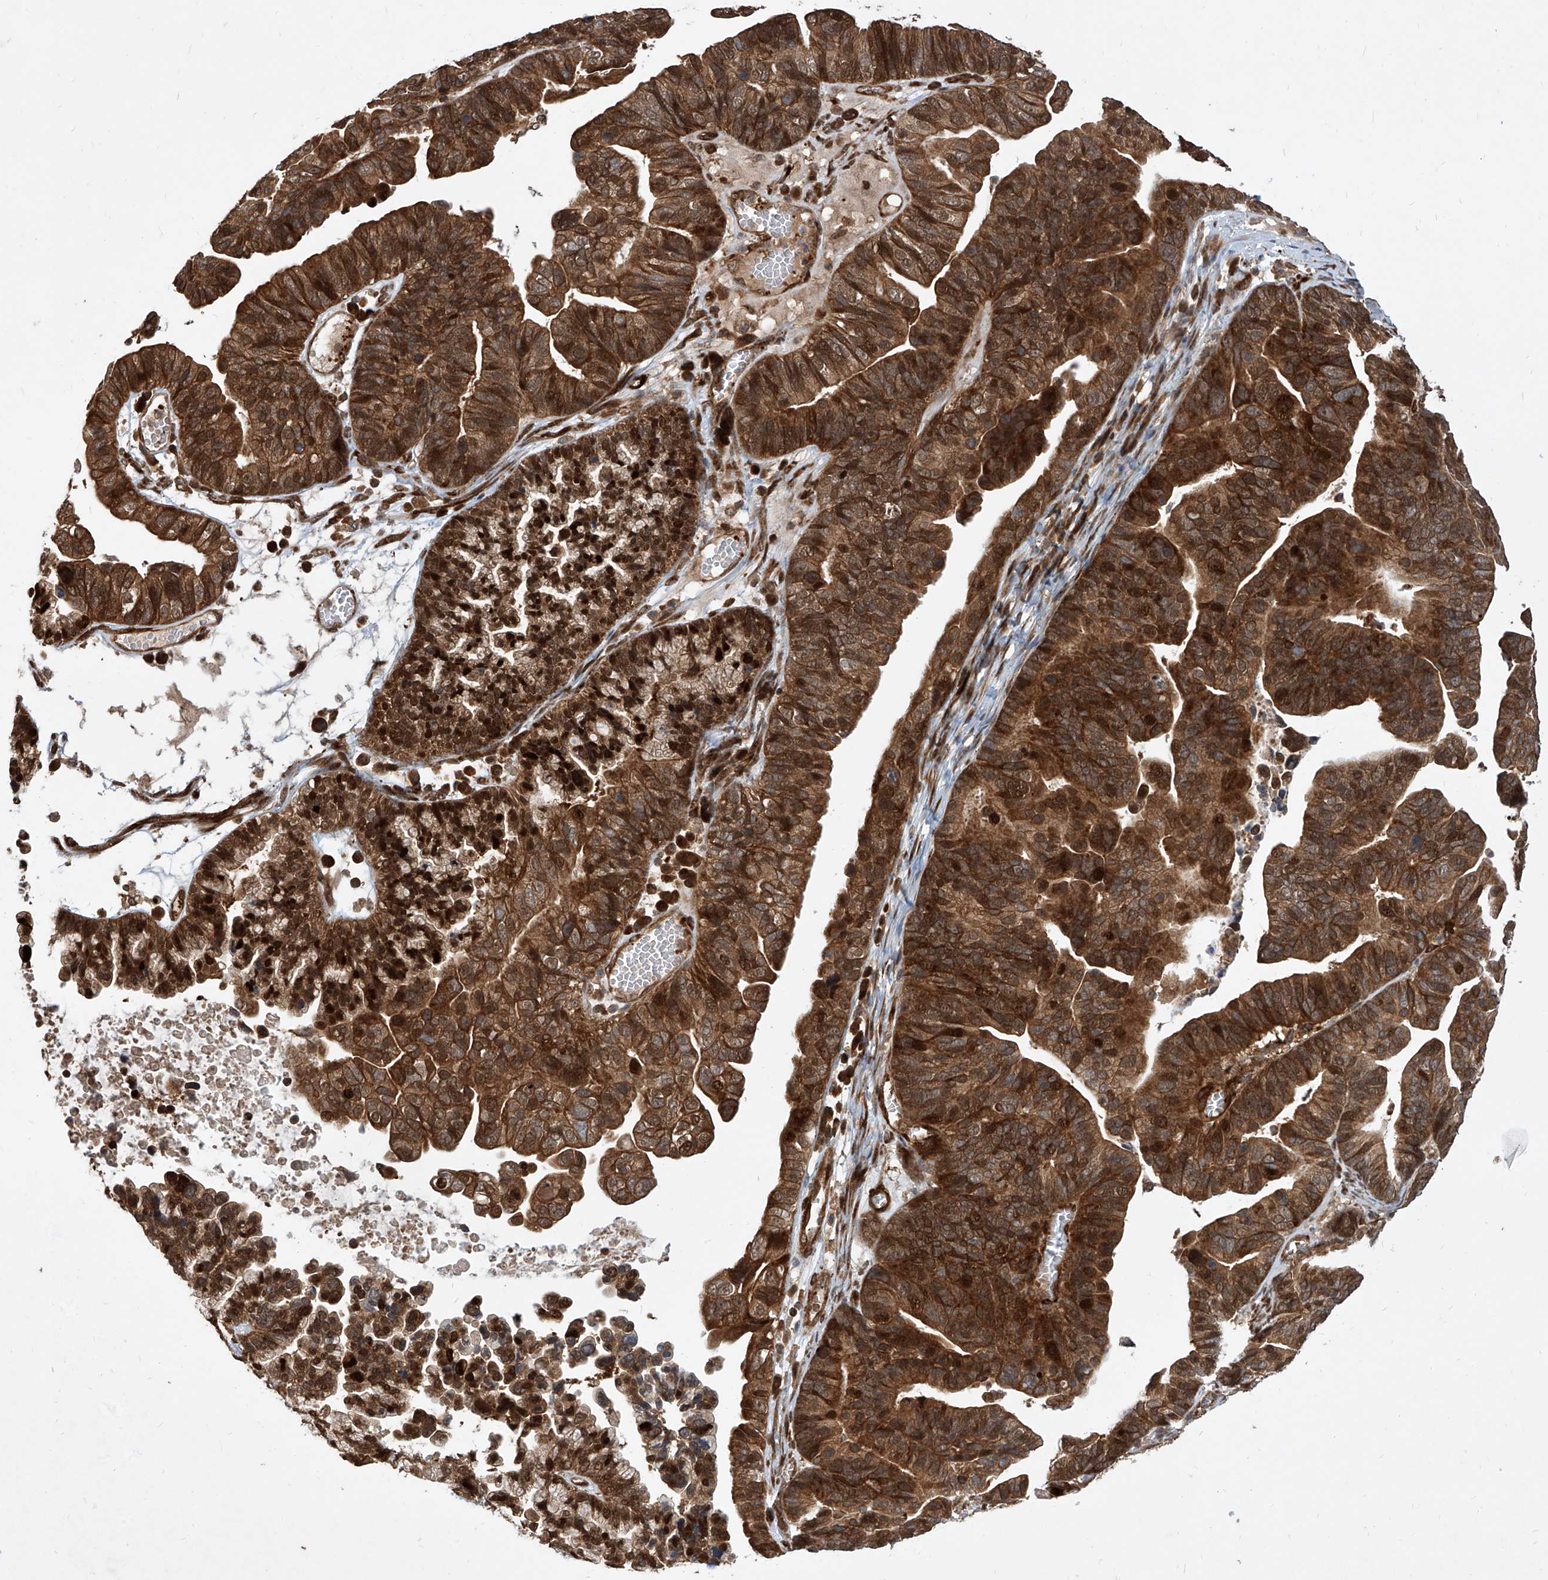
{"staining": {"intensity": "strong", "quantity": ">75%", "location": "cytoplasmic/membranous,nuclear"}, "tissue": "ovarian cancer", "cell_type": "Tumor cells", "image_type": "cancer", "snomed": [{"axis": "morphology", "description": "Cystadenocarcinoma, serous, NOS"}, {"axis": "topography", "description": "Ovary"}], "caption": "This is a photomicrograph of immunohistochemistry (IHC) staining of ovarian cancer (serous cystadenocarcinoma), which shows strong expression in the cytoplasmic/membranous and nuclear of tumor cells.", "gene": "MAGED2", "patient": {"sex": "female", "age": 56}}